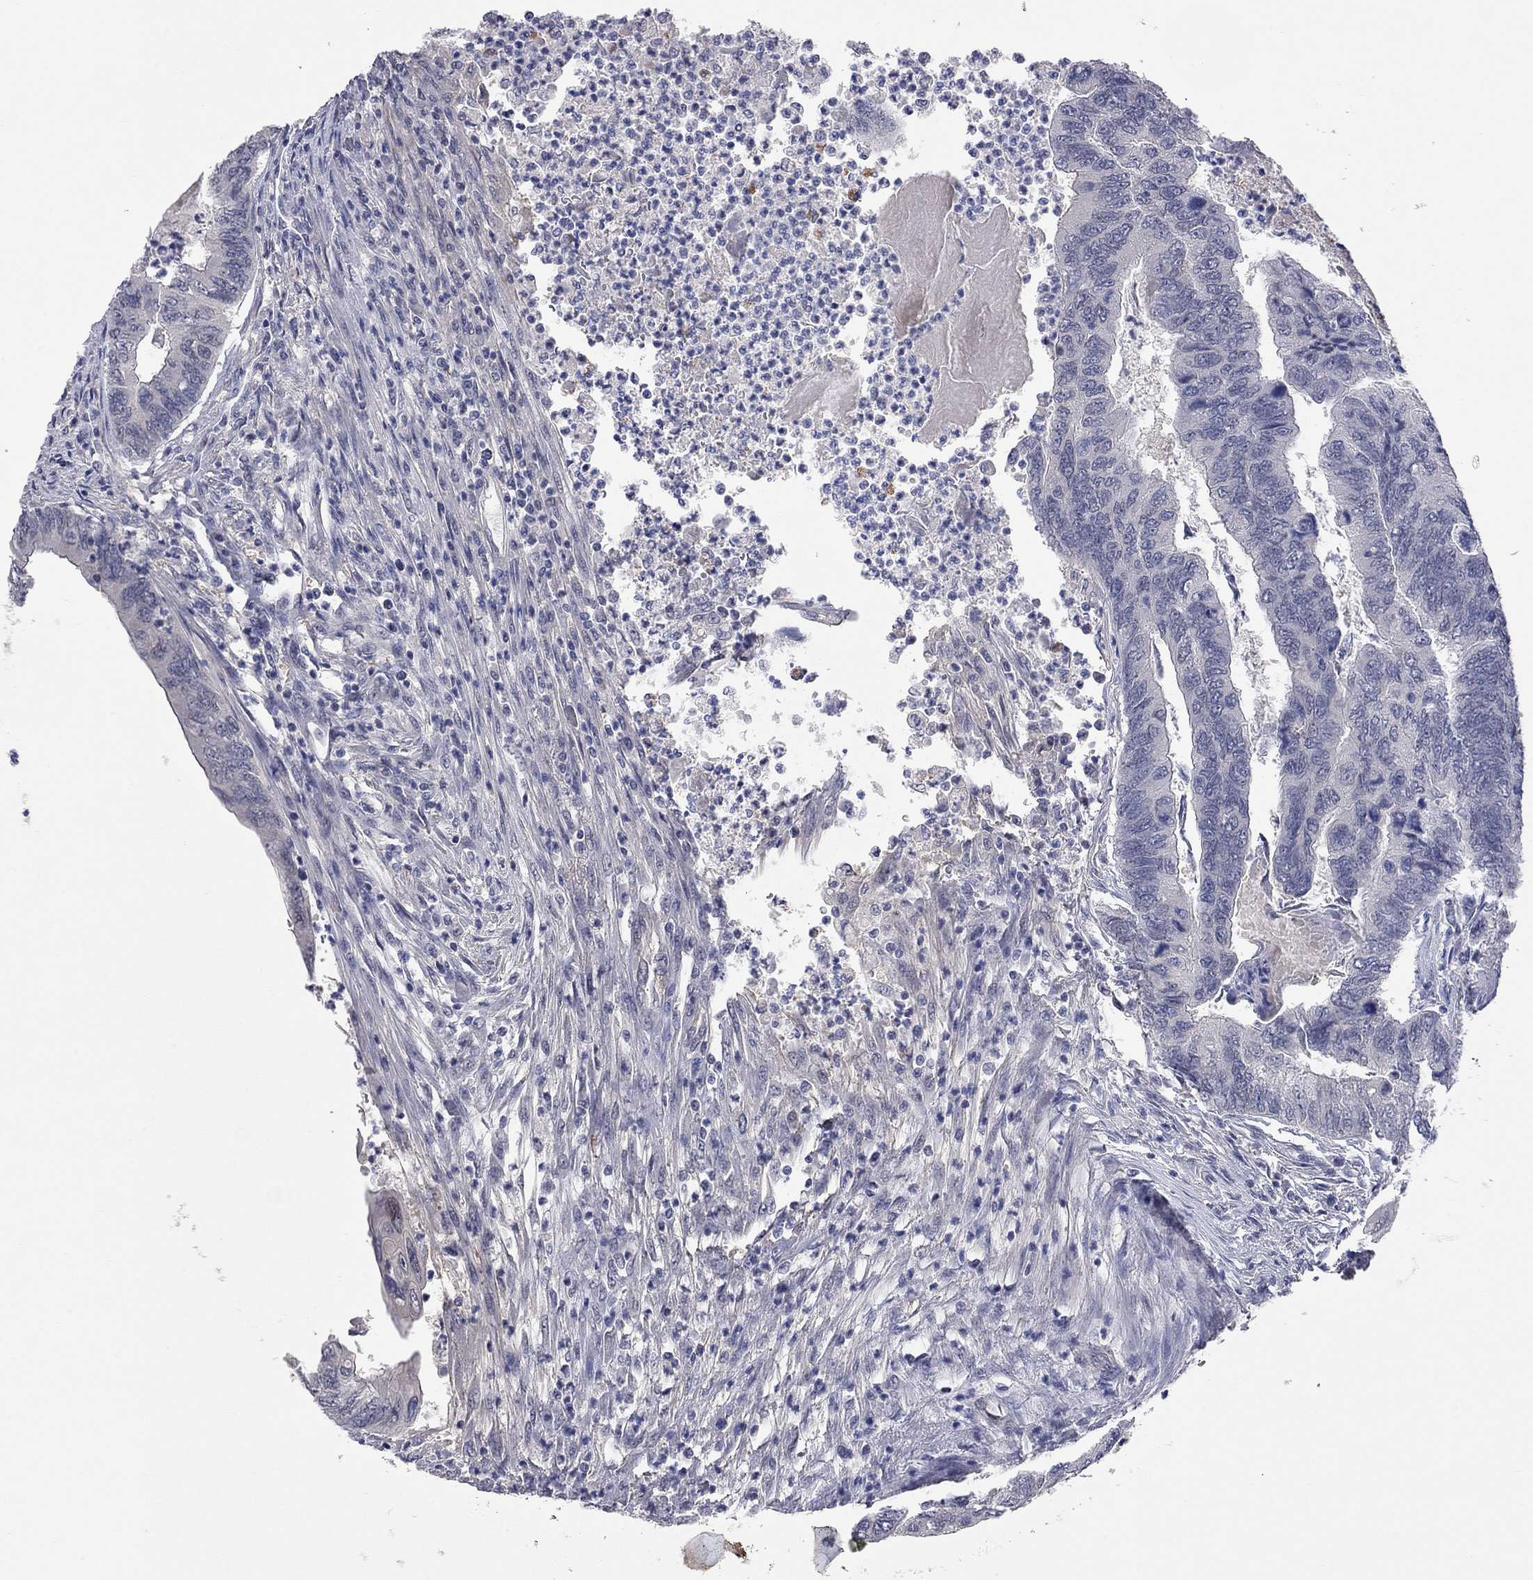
{"staining": {"intensity": "negative", "quantity": "none", "location": "none"}, "tissue": "colorectal cancer", "cell_type": "Tumor cells", "image_type": "cancer", "snomed": [{"axis": "morphology", "description": "Adenocarcinoma, NOS"}, {"axis": "topography", "description": "Colon"}], "caption": "Colorectal adenocarcinoma stained for a protein using IHC exhibits no expression tumor cells.", "gene": "FABP12", "patient": {"sex": "female", "age": 67}}